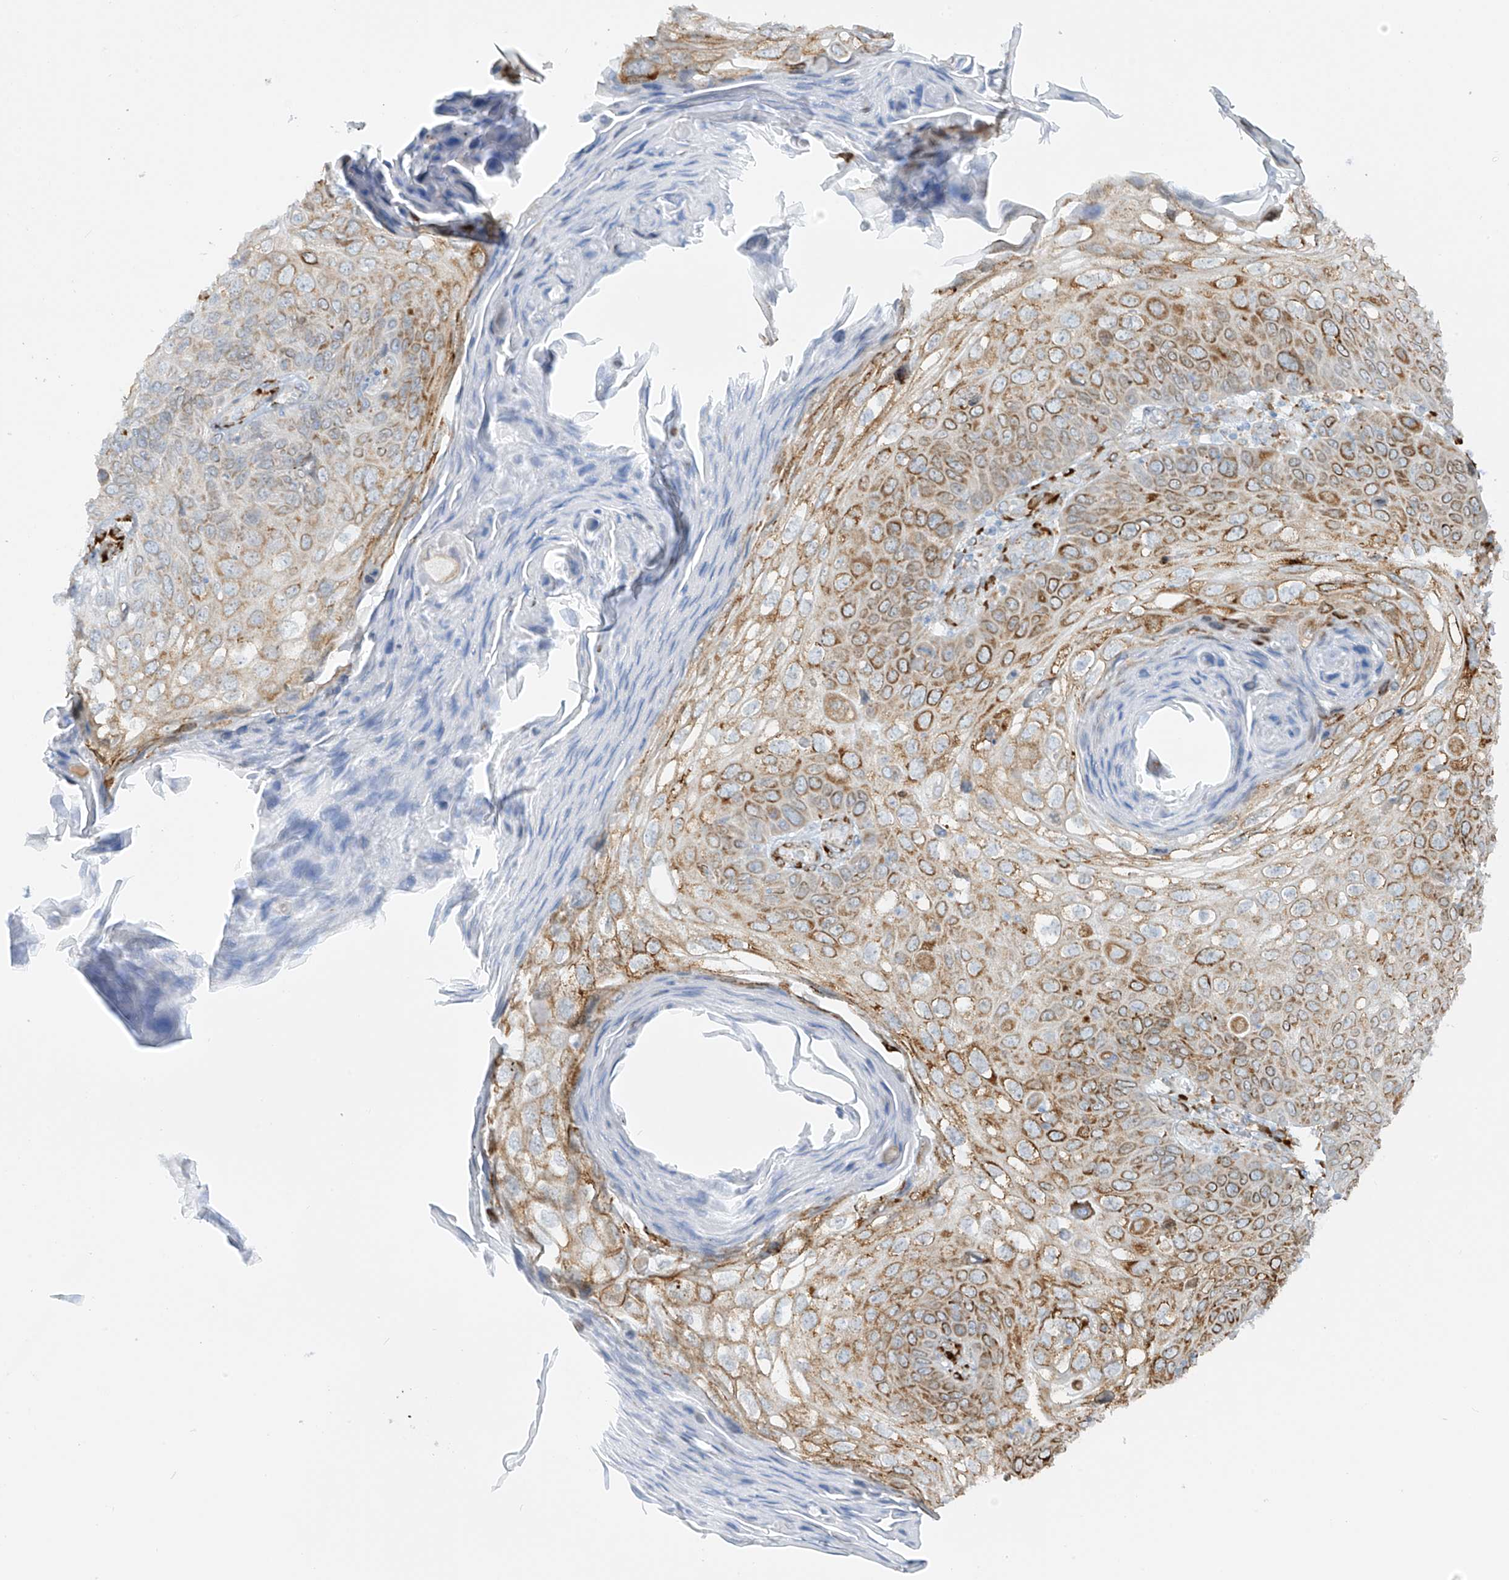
{"staining": {"intensity": "moderate", "quantity": ">75%", "location": "cytoplasmic/membranous"}, "tissue": "skin cancer", "cell_type": "Tumor cells", "image_type": "cancer", "snomed": [{"axis": "morphology", "description": "Squamous cell carcinoma, NOS"}, {"axis": "topography", "description": "Skin"}], "caption": "Immunohistochemical staining of human skin squamous cell carcinoma displays moderate cytoplasmic/membranous protein expression in about >75% of tumor cells.", "gene": "LRRC59", "patient": {"sex": "female", "age": 90}}